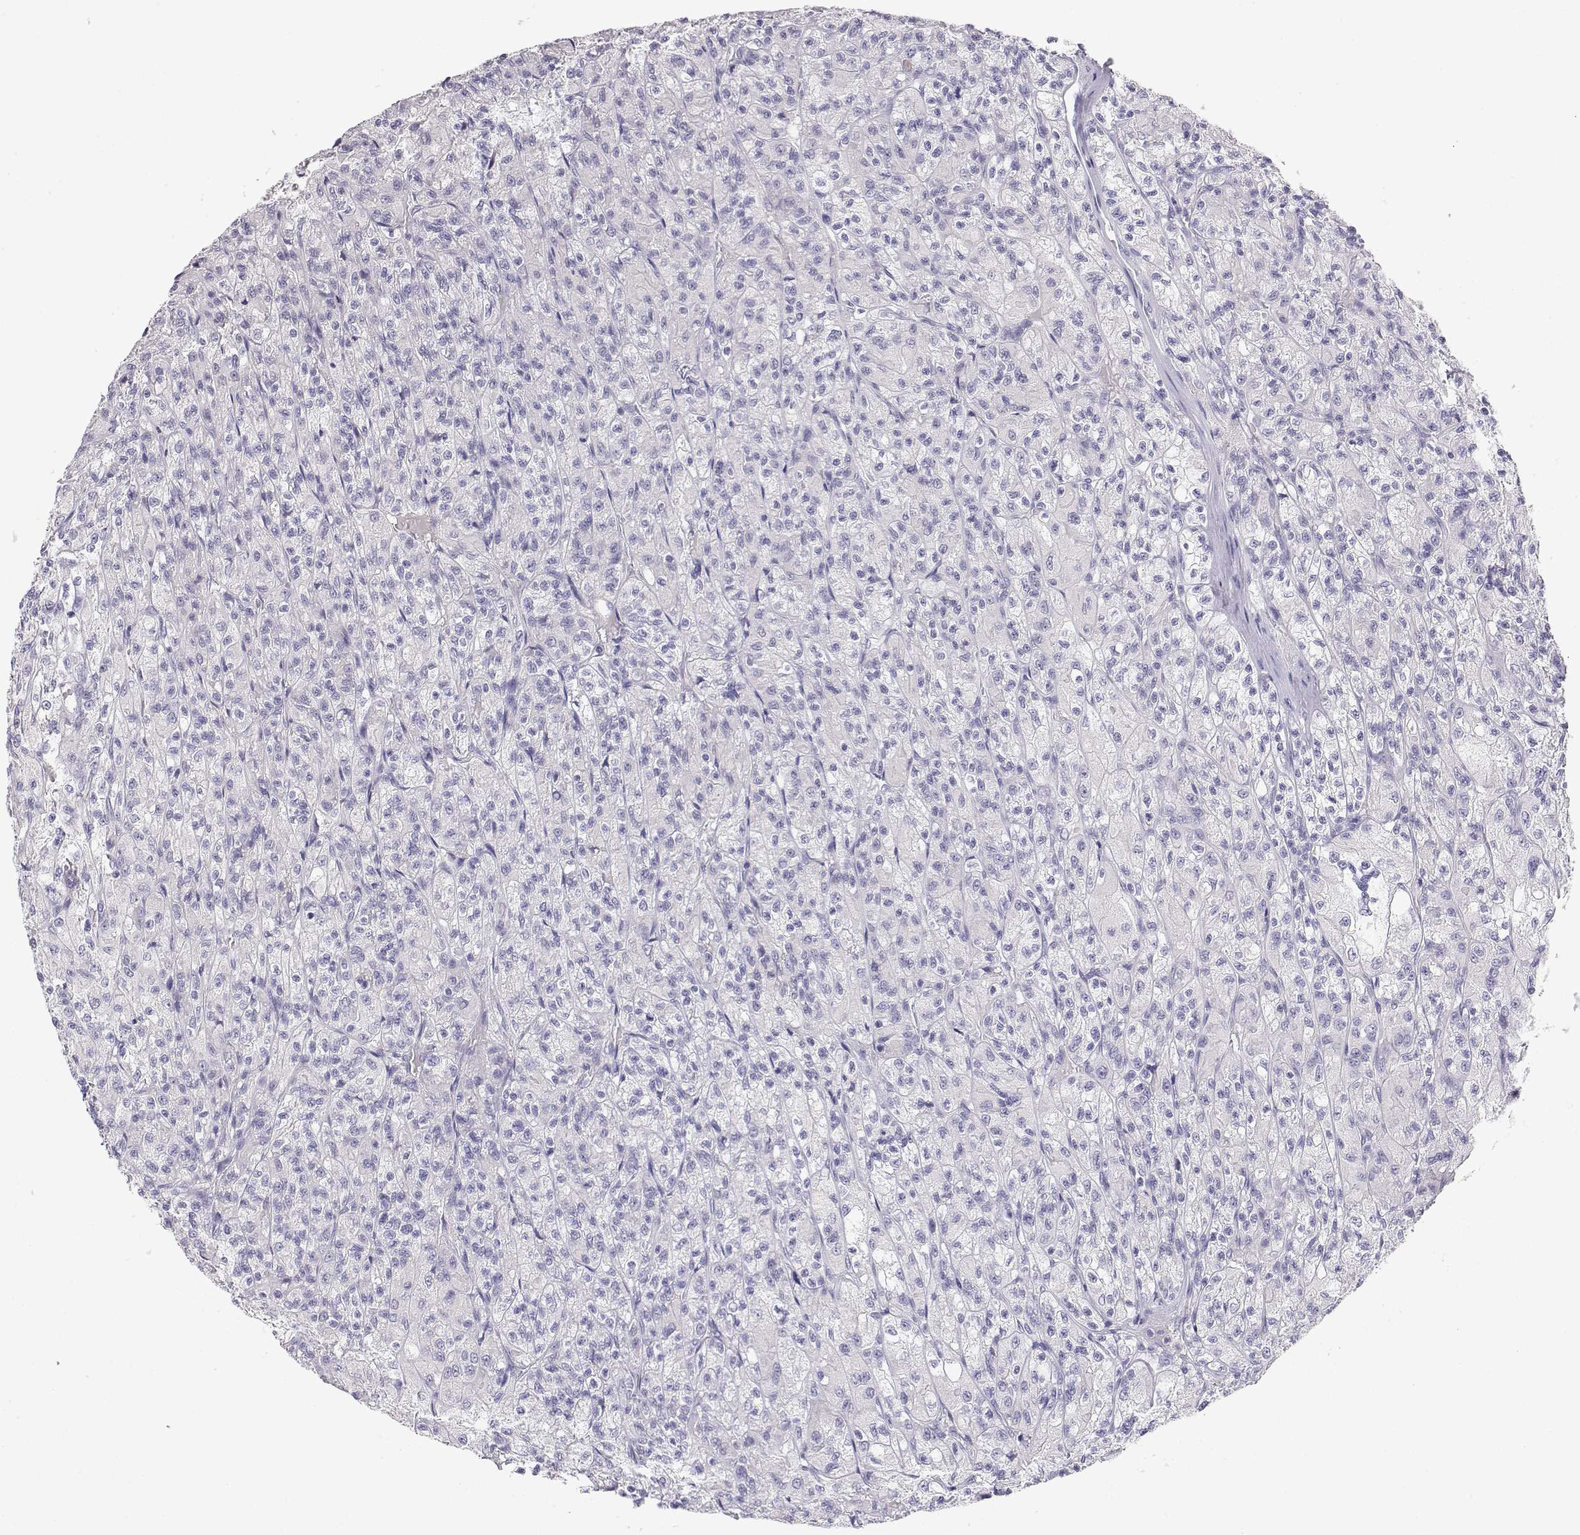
{"staining": {"intensity": "negative", "quantity": "none", "location": "none"}, "tissue": "renal cancer", "cell_type": "Tumor cells", "image_type": "cancer", "snomed": [{"axis": "morphology", "description": "Adenocarcinoma, NOS"}, {"axis": "topography", "description": "Kidney"}], "caption": "DAB (3,3'-diaminobenzidine) immunohistochemical staining of human renal adenocarcinoma shows no significant staining in tumor cells. (Stains: DAB immunohistochemistry with hematoxylin counter stain, Microscopy: brightfield microscopy at high magnification).", "gene": "GPR174", "patient": {"sex": "female", "age": 70}}